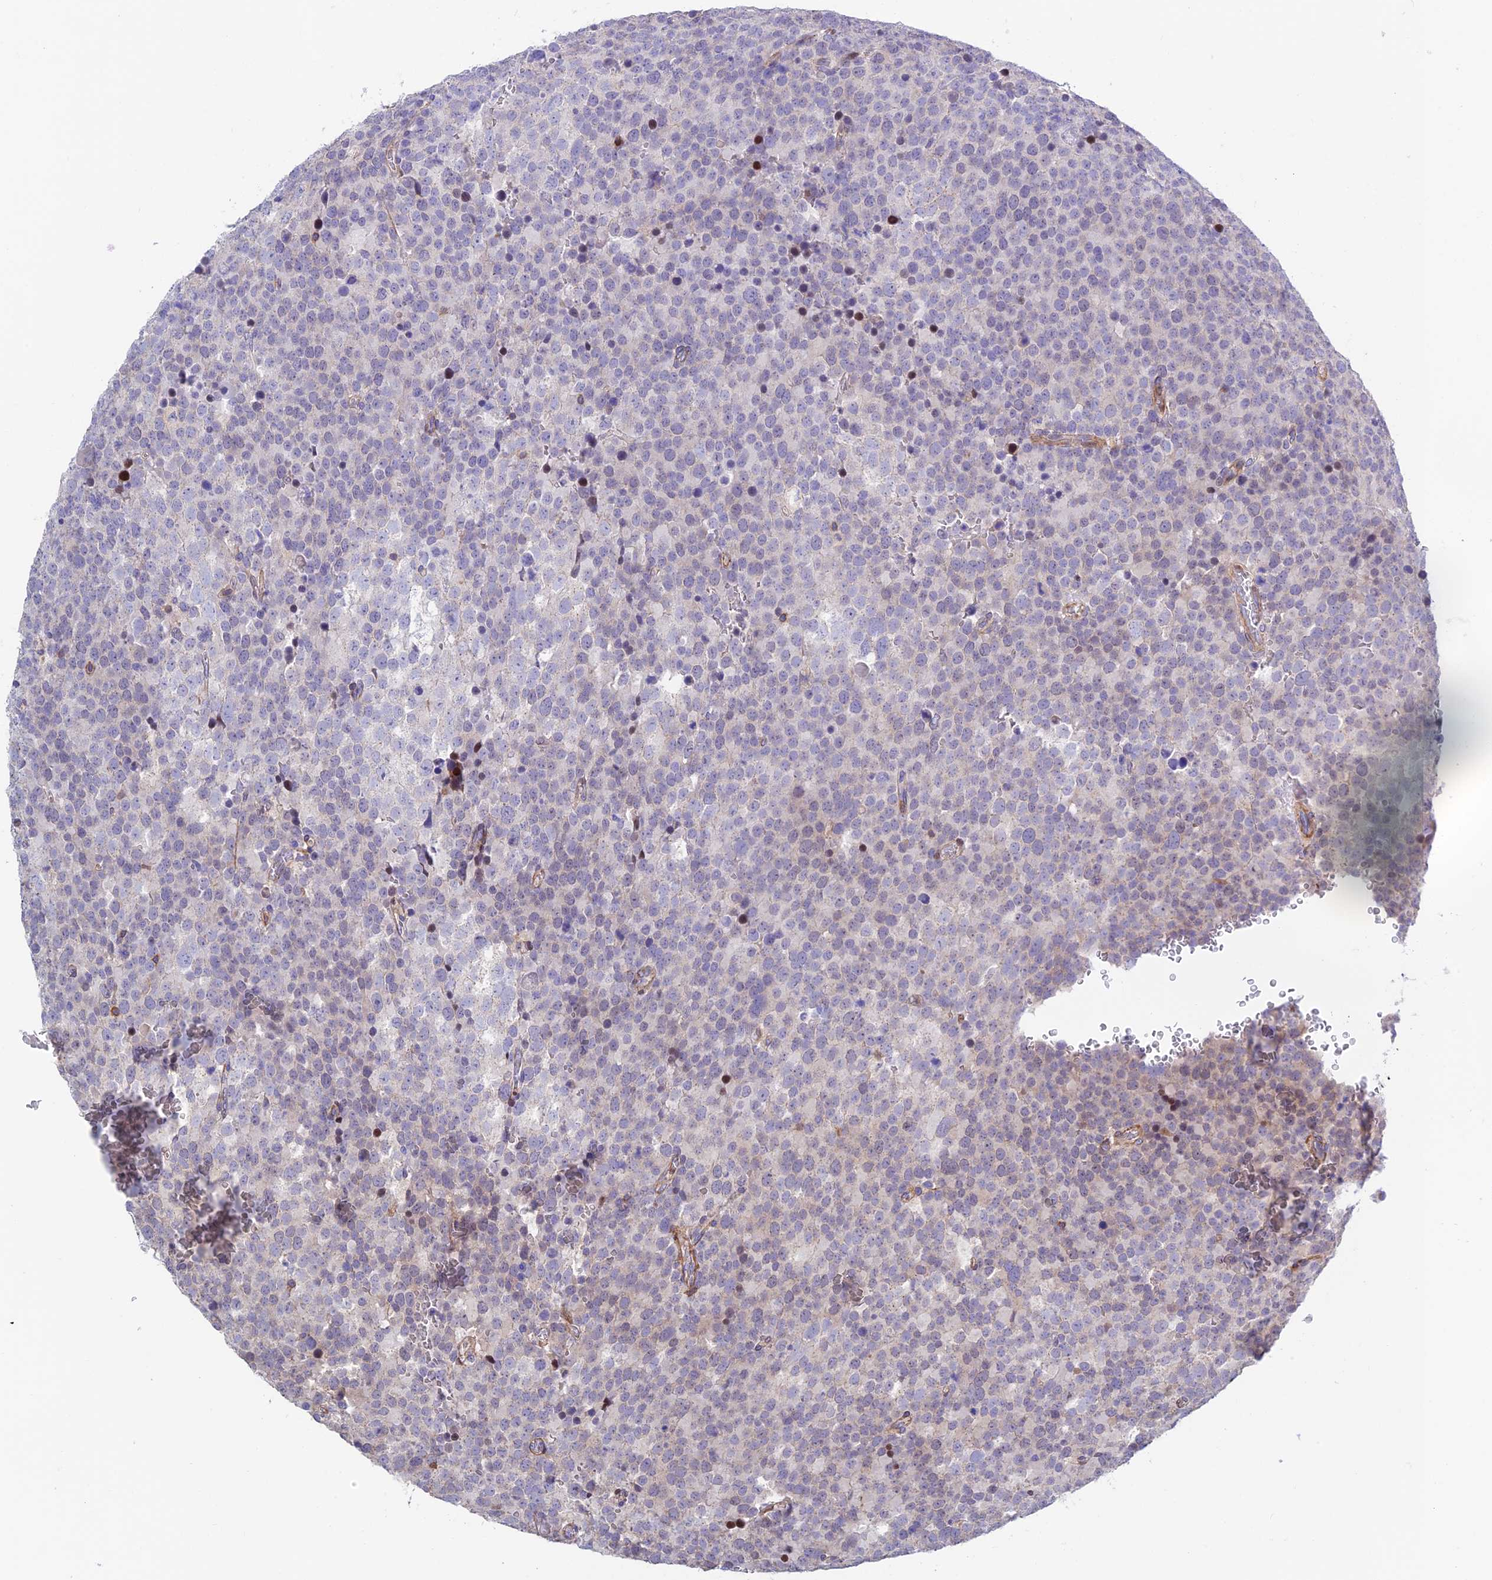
{"staining": {"intensity": "negative", "quantity": "none", "location": "none"}, "tissue": "testis cancer", "cell_type": "Tumor cells", "image_type": "cancer", "snomed": [{"axis": "morphology", "description": "Seminoma, NOS"}, {"axis": "topography", "description": "Testis"}], "caption": "High magnification brightfield microscopy of testis cancer (seminoma) stained with DAB (brown) and counterstained with hematoxylin (blue): tumor cells show no significant staining.", "gene": "PRIM1", "patient": {"sex": "male", "age": 71}}